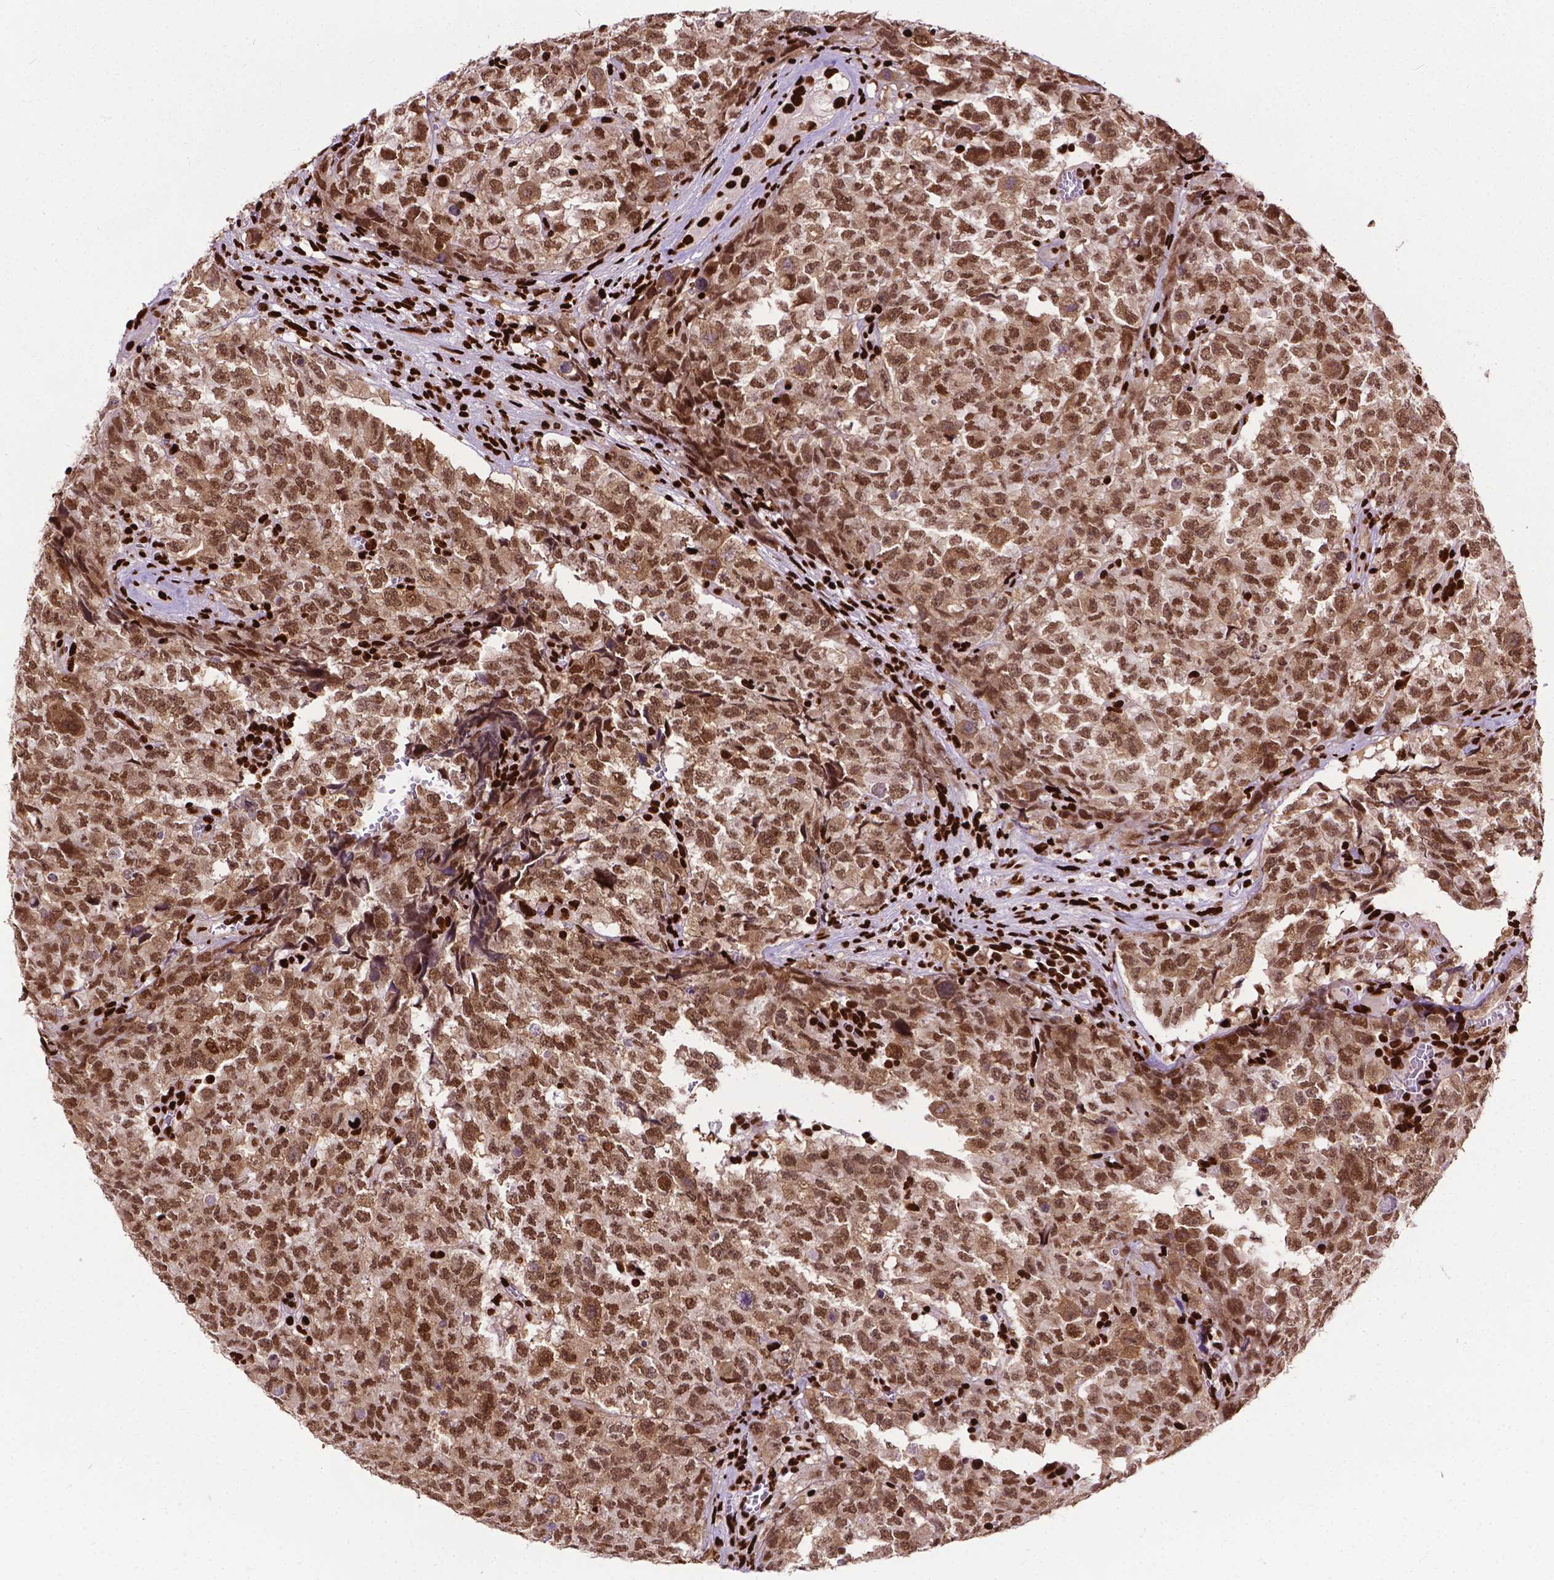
{"staining": {"intensity": "moderate", "quantity": ">75%", "location": "nuclear"}, "tissue": "testis cancer", "cell_type": "Tumor cells", "image_type": "cancer", "snomed": [{"axis": "morphology", "description": "Carcinoma, Embryonal, NOS"}, {"axis": "topography", "description": "Testis"}], "caption": "Brown immunohistochemical staining in human testis embryonal carcinoma exhibits moderate nuclear expression in about >75% of tumor cells.", "gene": "SMIM5", "patient": {"sex": "male", "age": 23}}